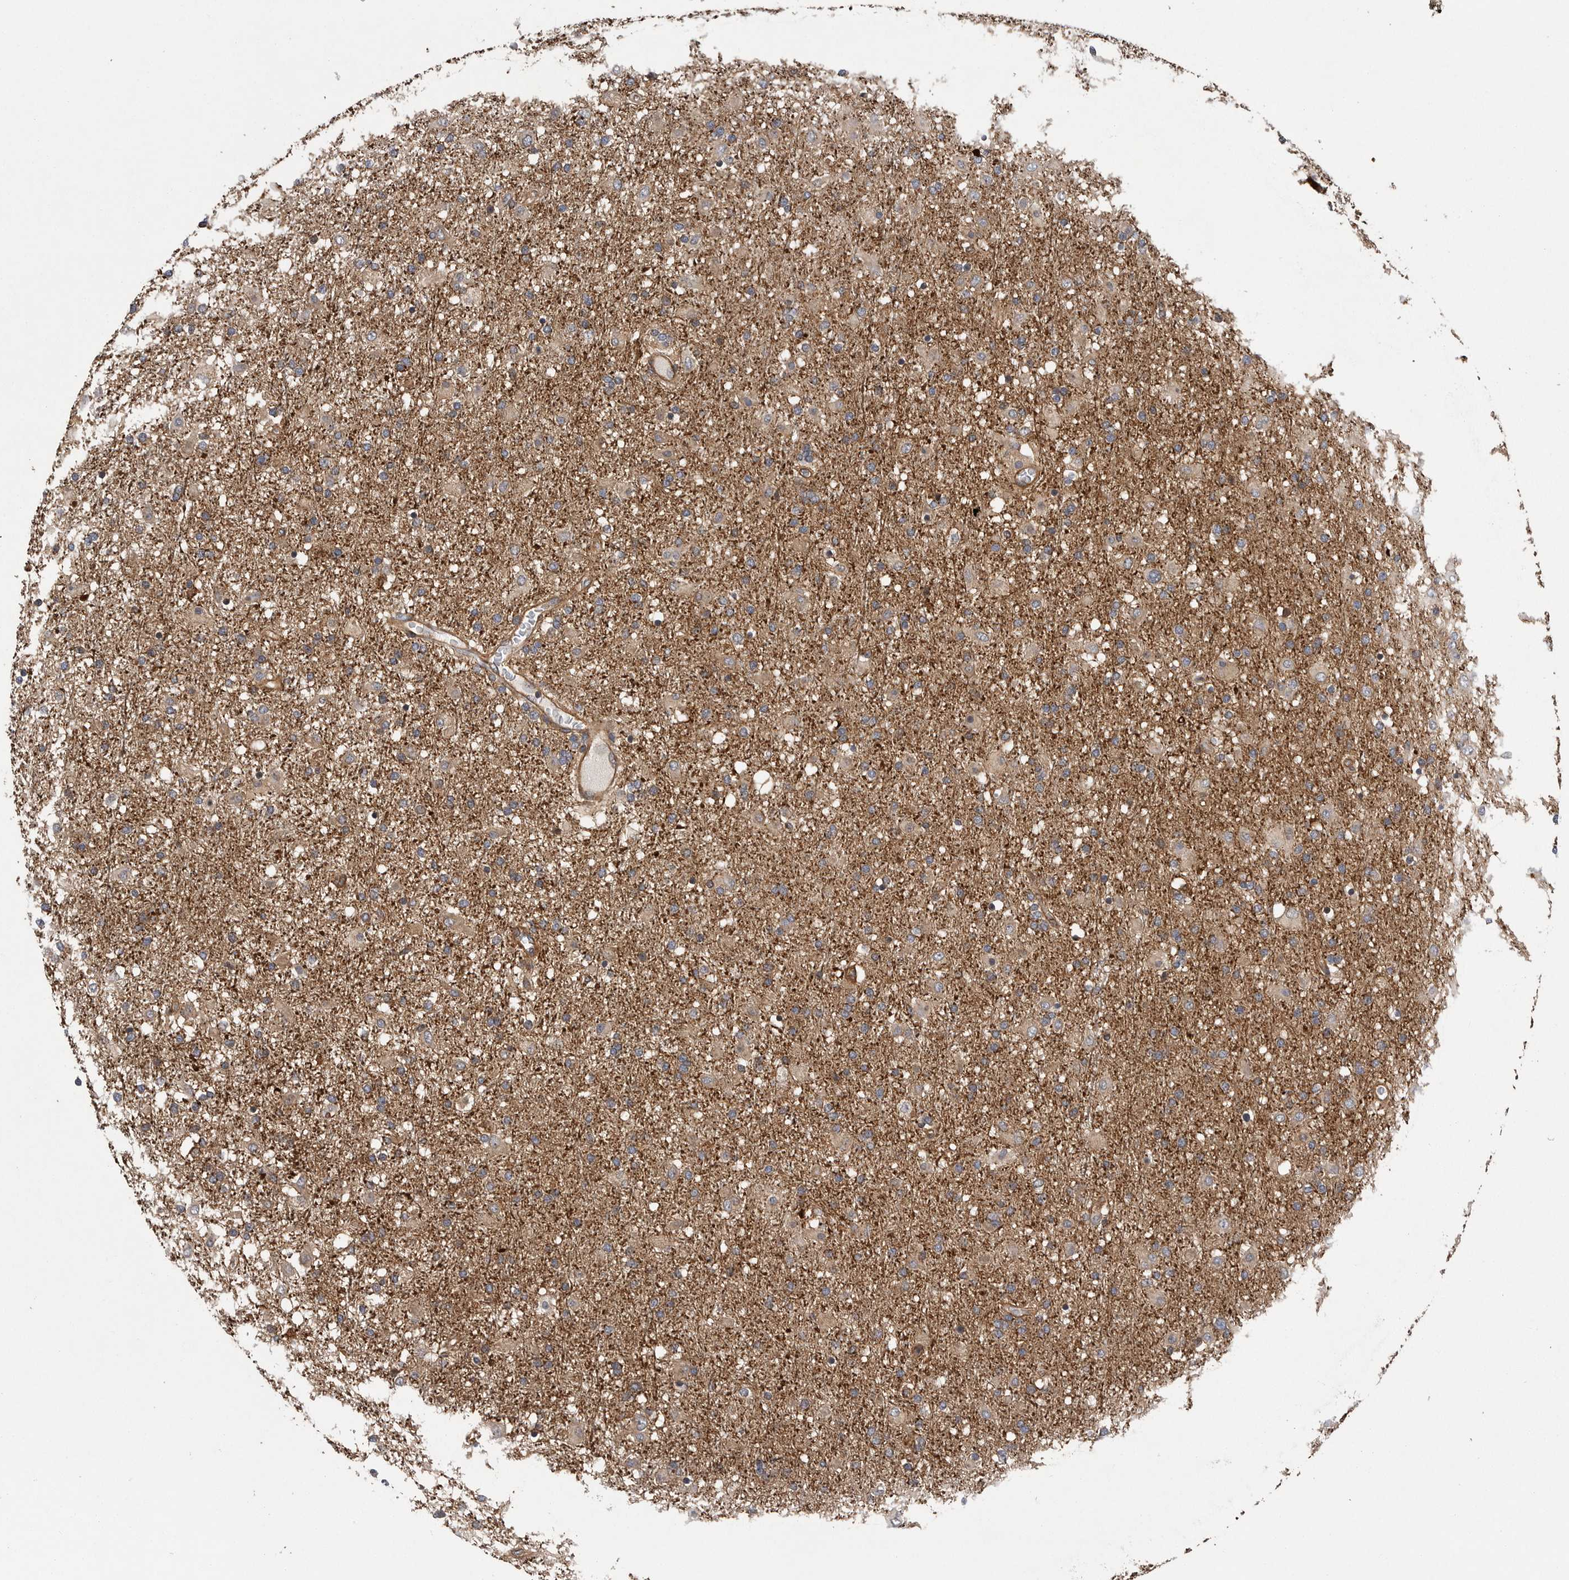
{"staining": {"intensity": "moderate", "quantity": "25%-75%", "location": "cytoplasmic/membranous"}, "tissue": "glioma", "cell_type": "Tumor cells", "image_type": "cancer", "snomed": [{"axis": "morphology", "description": "Glioma, malignant, Low grade"}, {"axis": "topography", "description": "Brain"}], "caption": "Glioma tissue reveals moderate cytoplasmic/membranous staining in approximately 25%-75% of tumor cells, visualized by immunohistochemistry.", "gene": "OXR1", "patient": {"sex": "male", "age": 65}}